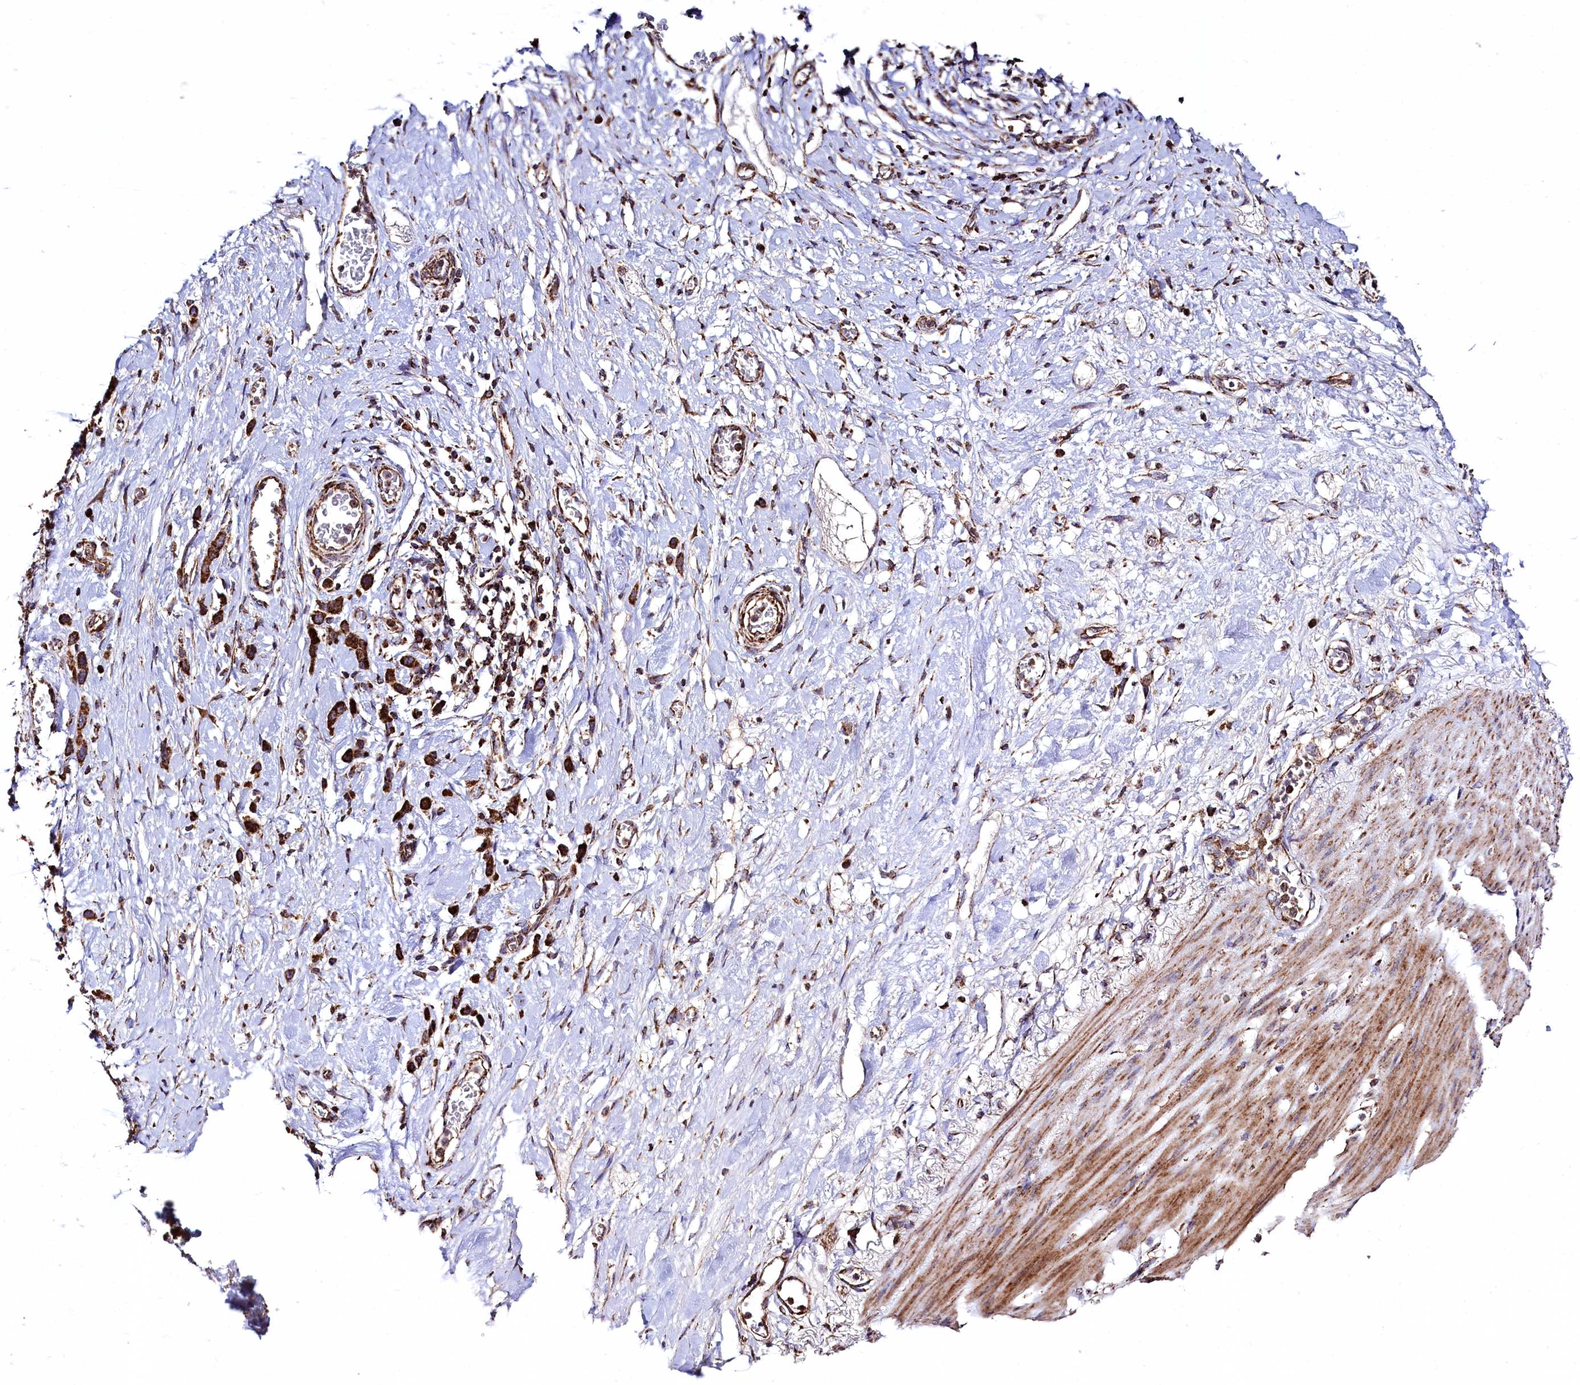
{"staining": {"intensity": "strong", "quantity": ">75%", "location": "cytoplasmic/membranous"}, "tissue": "stomach cancer", "cell_type": "Tumor cells", "image_type": "cancer", "snomed": [{"axis": "morphology", "description": "Adenocarcinoma, NOS"}, {"axis": "morphology", "description": "Adenocarcinoma, High grade"}, {"axis": "topography", "description": "Stomach, upper"}, {"axis": "topography", "description": "Stomach, lower"}], "caption": "IHC photomicrograph of neoplastic tissue: adenocarcinoma (stomach) stained using IHC displays high levels of strong protein expression localized specifically in the cytoplasmic/membranous of tumor cells, appearing as a cytoplasmic/membranous brown color.", "gene": "CLYBL", "patient": {"sex": "female", "age": 65}}